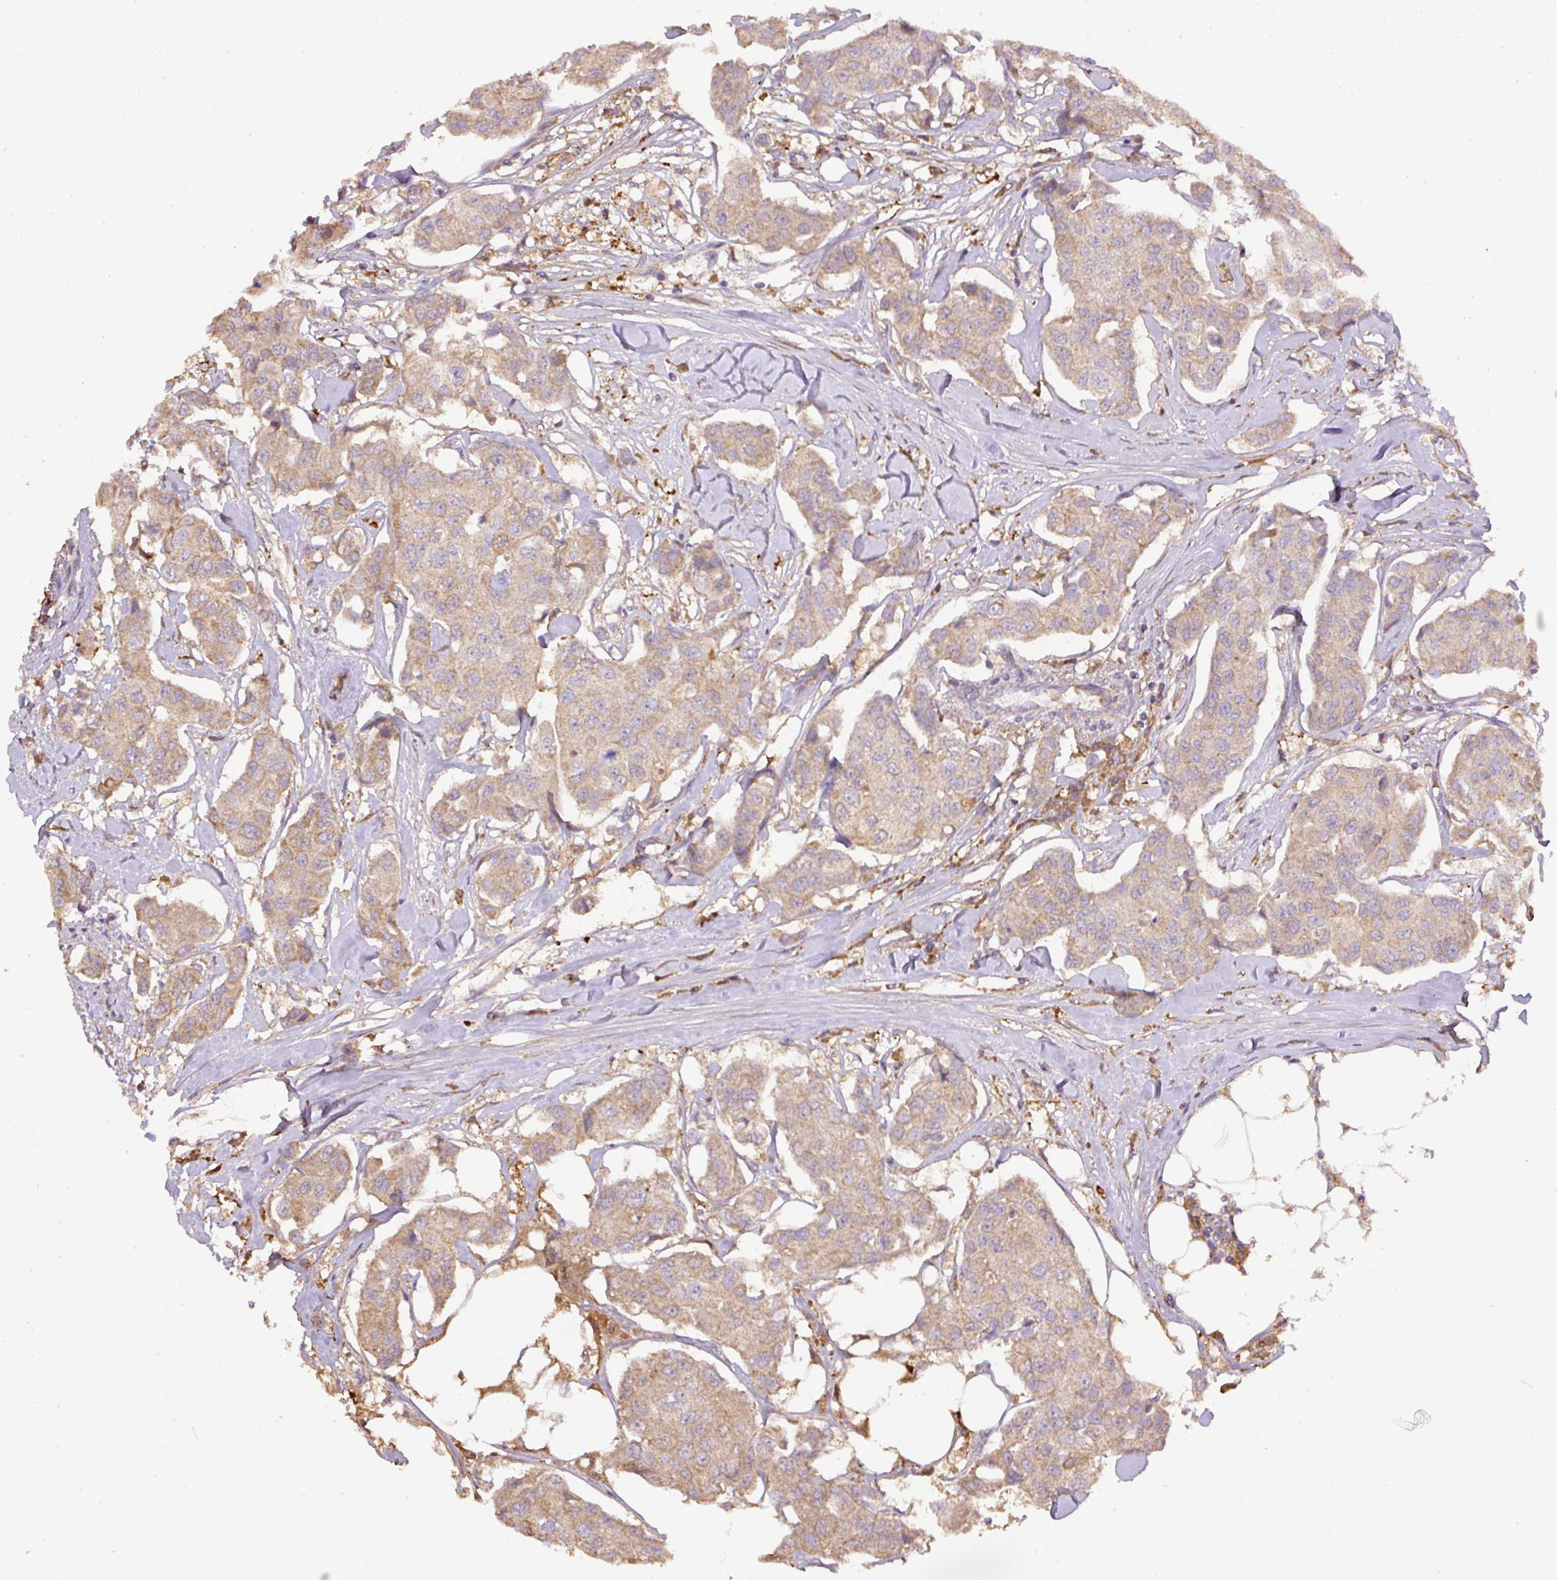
{"staining": {"intensity": "moderate", "quantity": ">75%", "location": "cytoplasmic/membranous"}, "tissue": "breast cancer", "cell_type": "Tumor cells", "image_type": "cancer", "snomed": [{"axis": "morphology", "description": "Duct carcinoma"}, {"axis": "topography", "description": "Breast"}, {"axis": "topography", "description": "Lymph node"}], "caption": "Human breast cancer stained with a brown dye demonstrates moderate cytoplasmic/membranous positive expression in approximately >75% of tumor cells.", "gene": "DAPK1", "patient": {"sex": "female", "age": 80}}